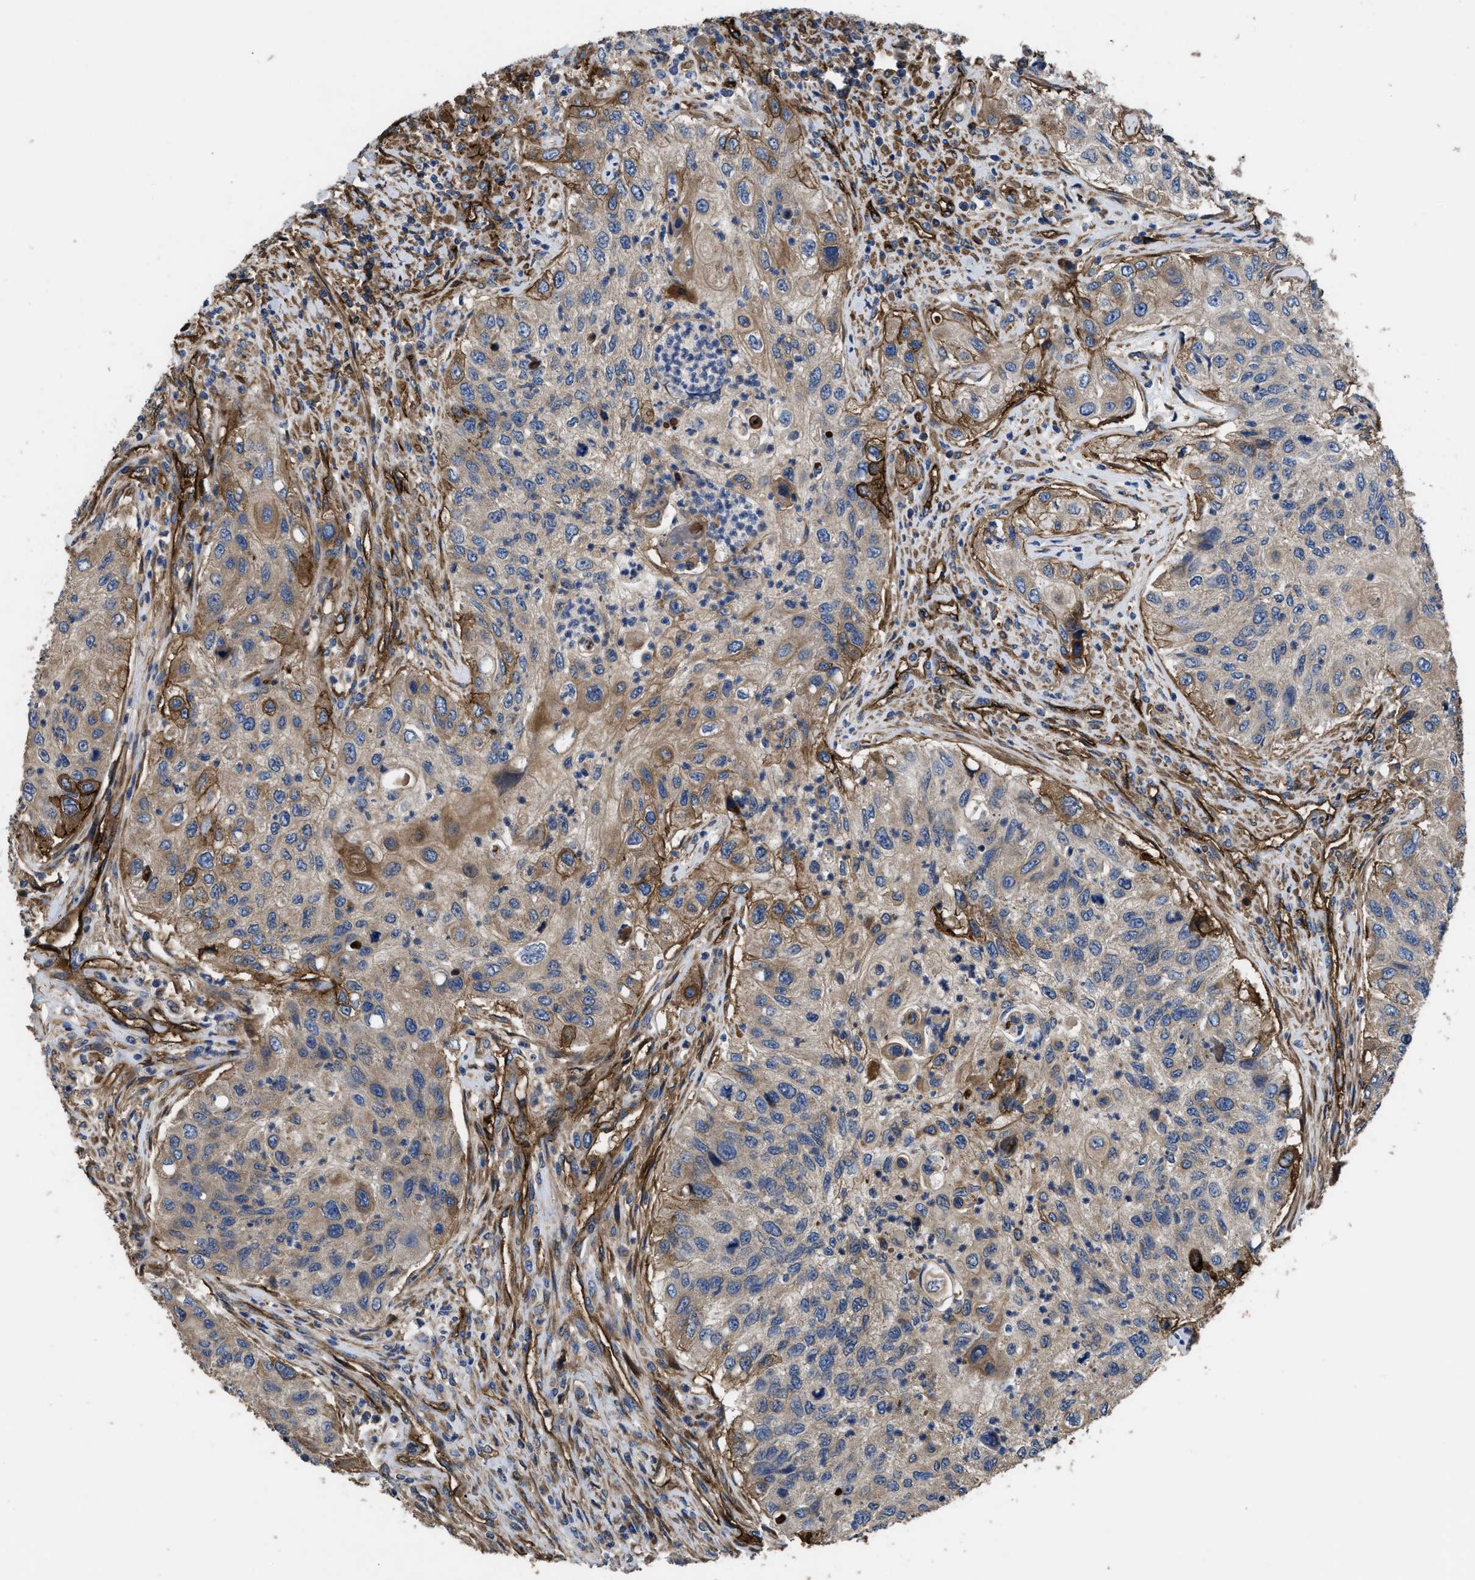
{"staining": {"intensity": "moderate", "quantity": "25%-75%", "location": "cytoplasmic/membranous"}, "tissue": "urothelial cancer", "cell_type": "Tumor cells", "image_type": "cancer", "snomed": [{"axis": "morphology", "description": "Urothelial carcinoma, High grade"}, {"axis": "topography", "description": "Urinary bladder"}], "caption": "Immunohistochemistry (IHC) image of neoplastic tissue: urothelial cancer stained using immunohistochemistry (IHC) shows medium levels of moderate protein expression localized specifically in the cytoplasmic/membranous of tumor cells, appearing as a cytoplasmic/membranous brown color.", "gene": "NT5E", "patient": {"sex": "female", "age": 60}}